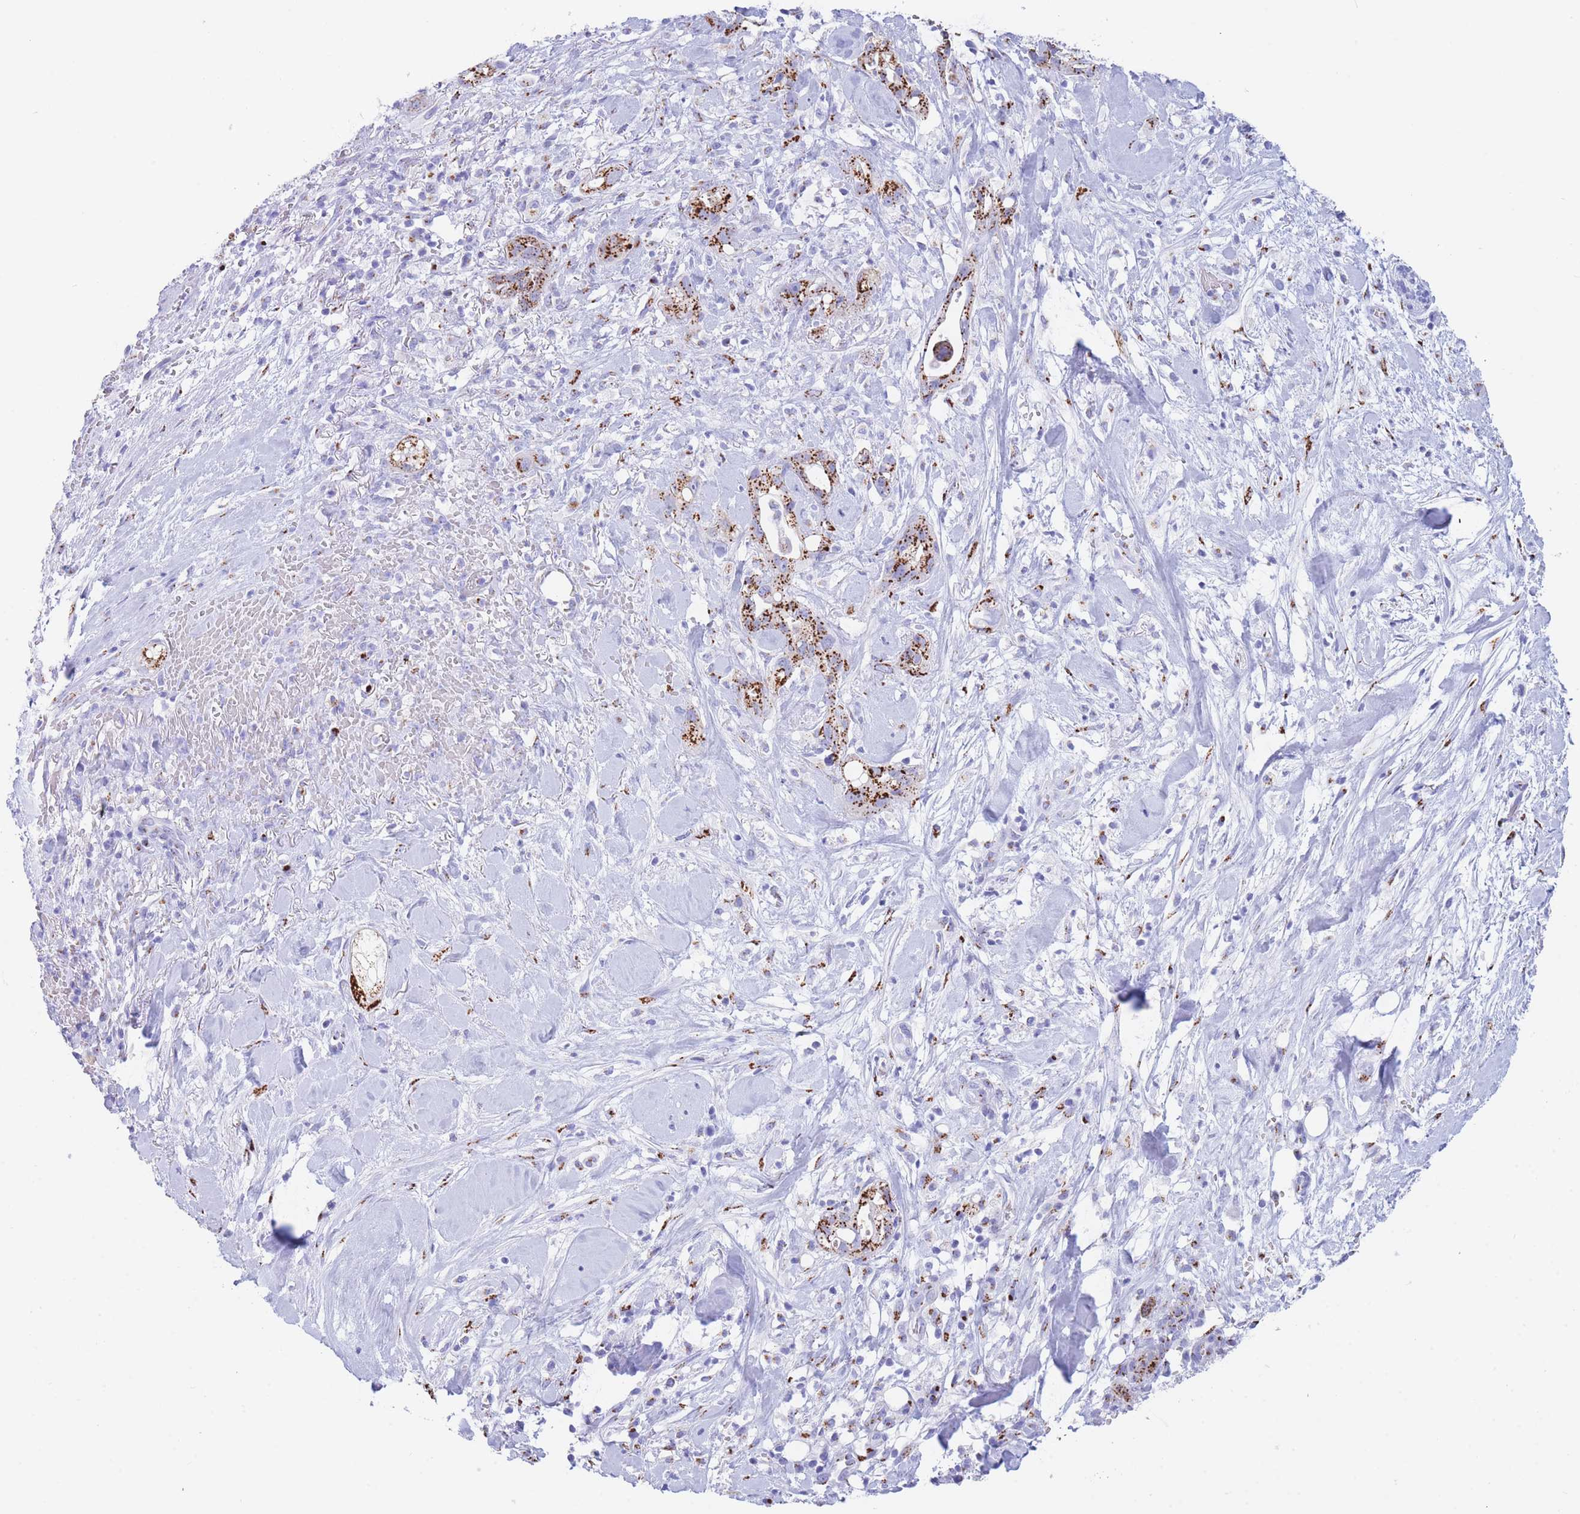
{"staining": {"intensity": "strong", "quantity": ">75%", "location": "cytoplasmic/membranous"}, "tissue": "pancreatic cancer", "cell_type": "Tumor cells", "image_type": "cancer", "snomed": [{"axis": "morphology", "description": "Adenocarcinoma, NOS"}, {"axis": "topography", "description": "Pancreas"}], "caption": "Protein expression analysis of pancreatic cancer (adenocarcinoma) displays strong cytoplasmic/membranous expression in approximately >75% of tumor cells. The staining is performed using DAB brown chromogen to label protein expression. The nuclei are counter-stained blue using hematoxylin.", "gene": "FAM3C", "patient": {"sex": "male", "age": 44}}